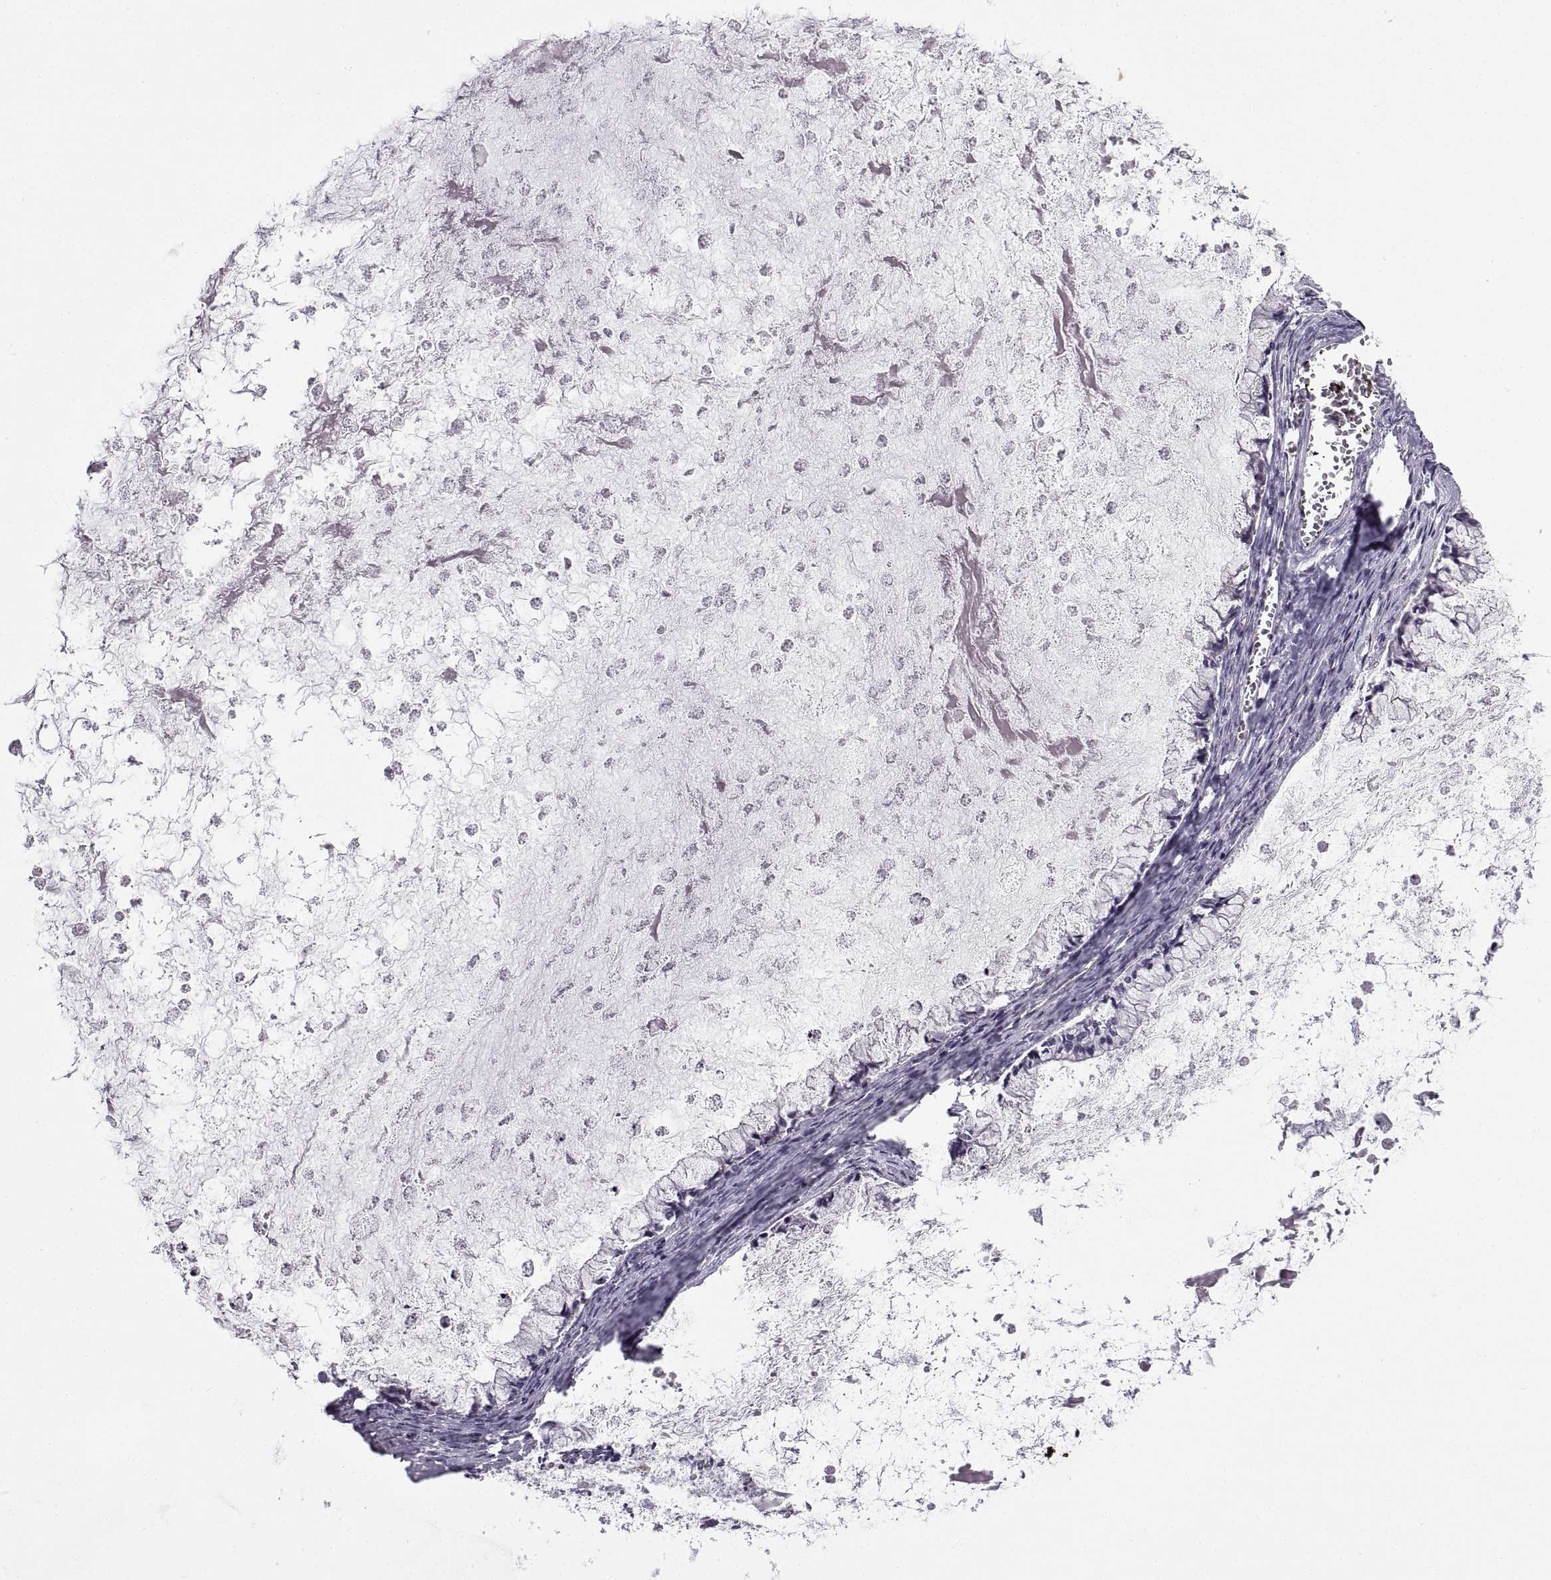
{"staining": {"intensity": "negative", "quantity": "none", "location": "none"}, "tissue": "ovarian cancer", "cell_type": "Tumor cells", "image_type": "cancer", "snomed": [{"axis": "morphology", "description": "Cystadenocarcinoma, mucinous, NOS"}, {"axis": "topography", "description": "Ovary"}], "caption": "A high-resolution histopathology image shows immunohistochemistry staining of ovarian cancer, which demonstrates no significant expression in tumor cells.", "gene": "RALB", "patient": {"sex": "female", "age": 67}}